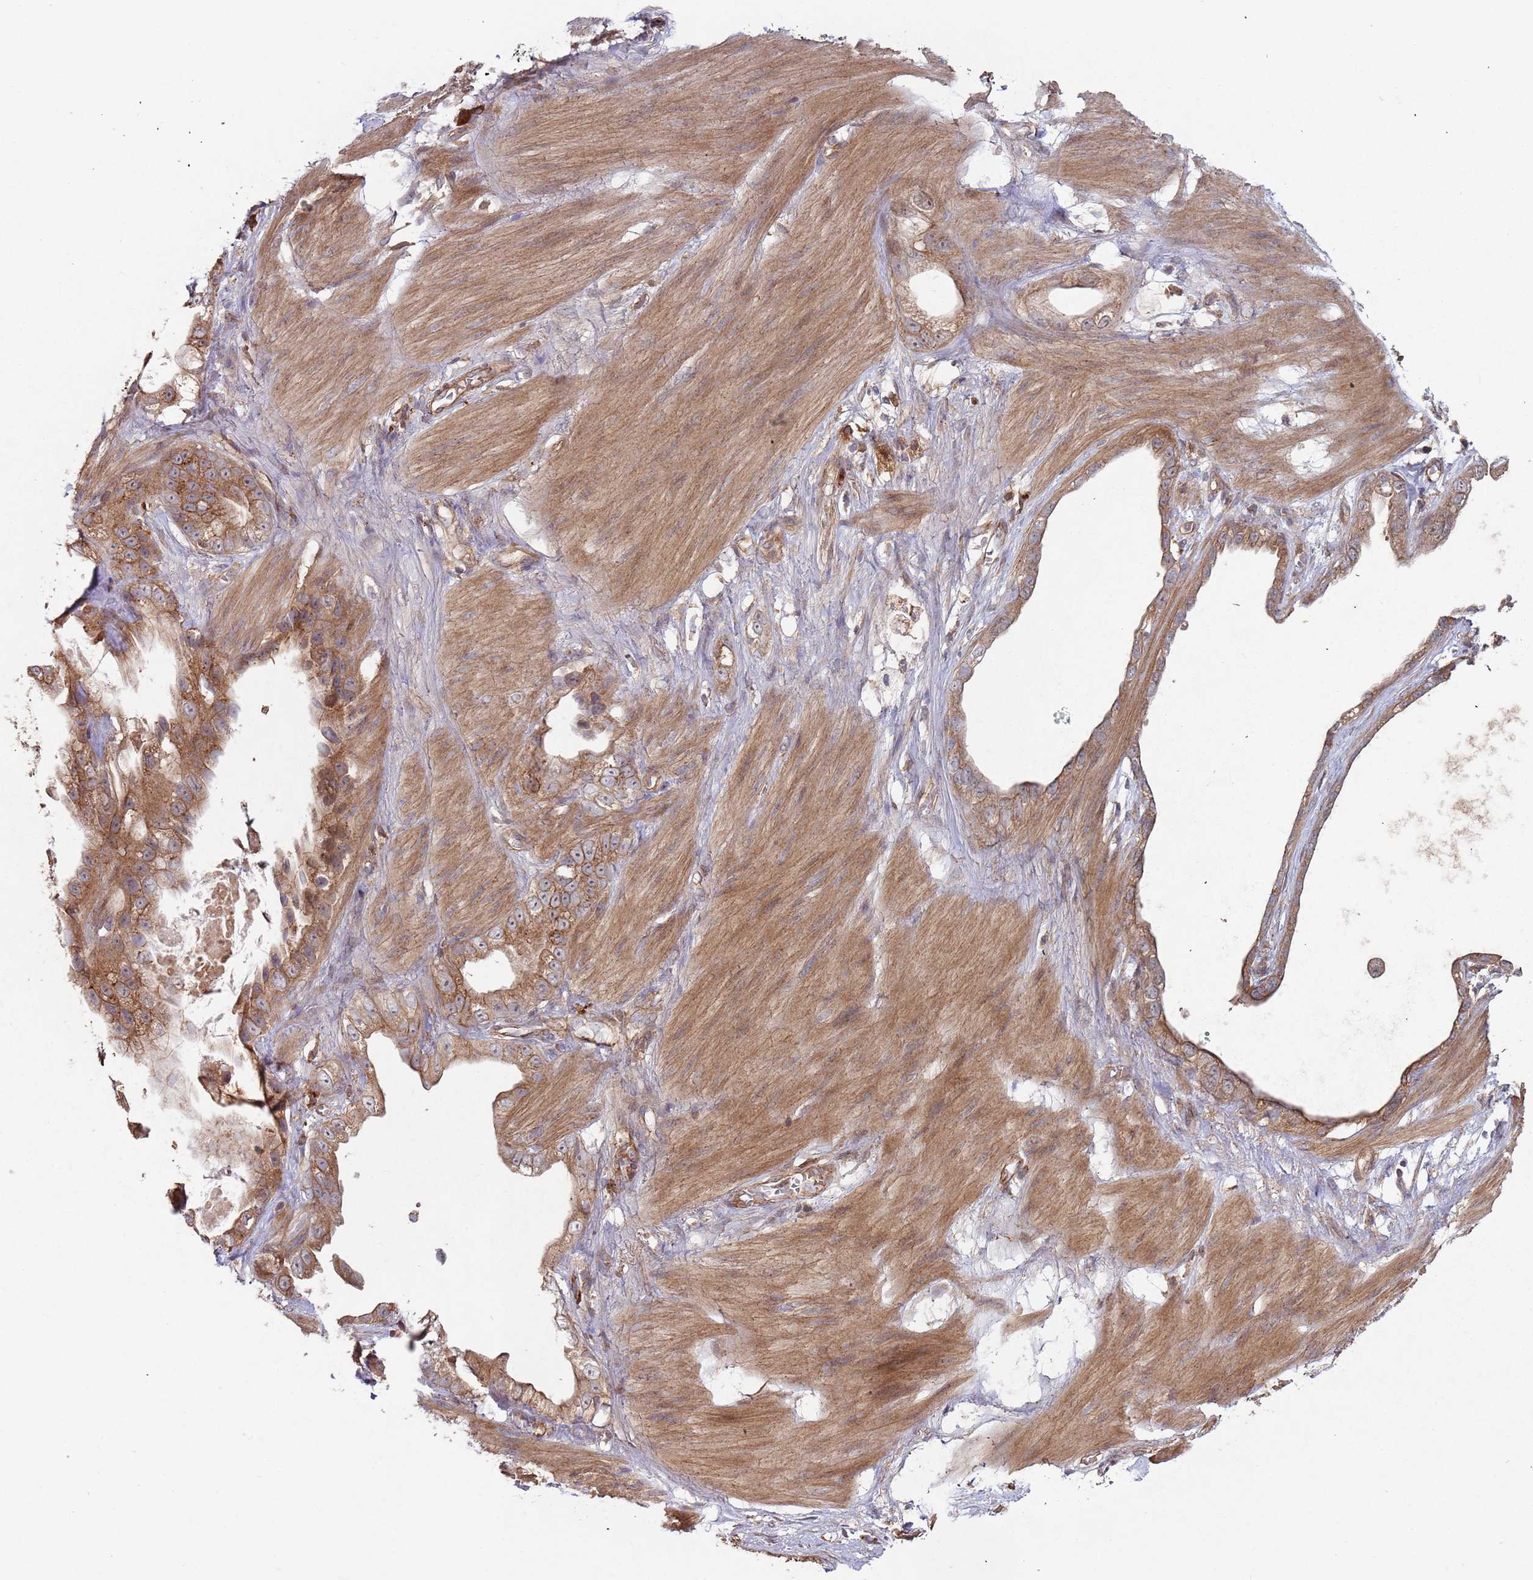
{"staining": {"intensity": "moderate", "quantity": ">75%", "location": "cytoplasmic/membranous"}, "tissue": "stomach cancer", "cell_type": "Tumor cells", "image_type": "cancer", "snomed": [{"axis": "morphology", "description": "Adenocarcinoma, NOS"}, {"axis": "topography", "description": "Stomach"}], "caption": "IHC of stomach cancer (adenocarcinoma) exhibits medium levels of moderate cytoplasmic/membranous staining in approximately >75% of tumor cells.", "gene": "KANSL1L", "patient": {"sex": "male", "age": 55}}